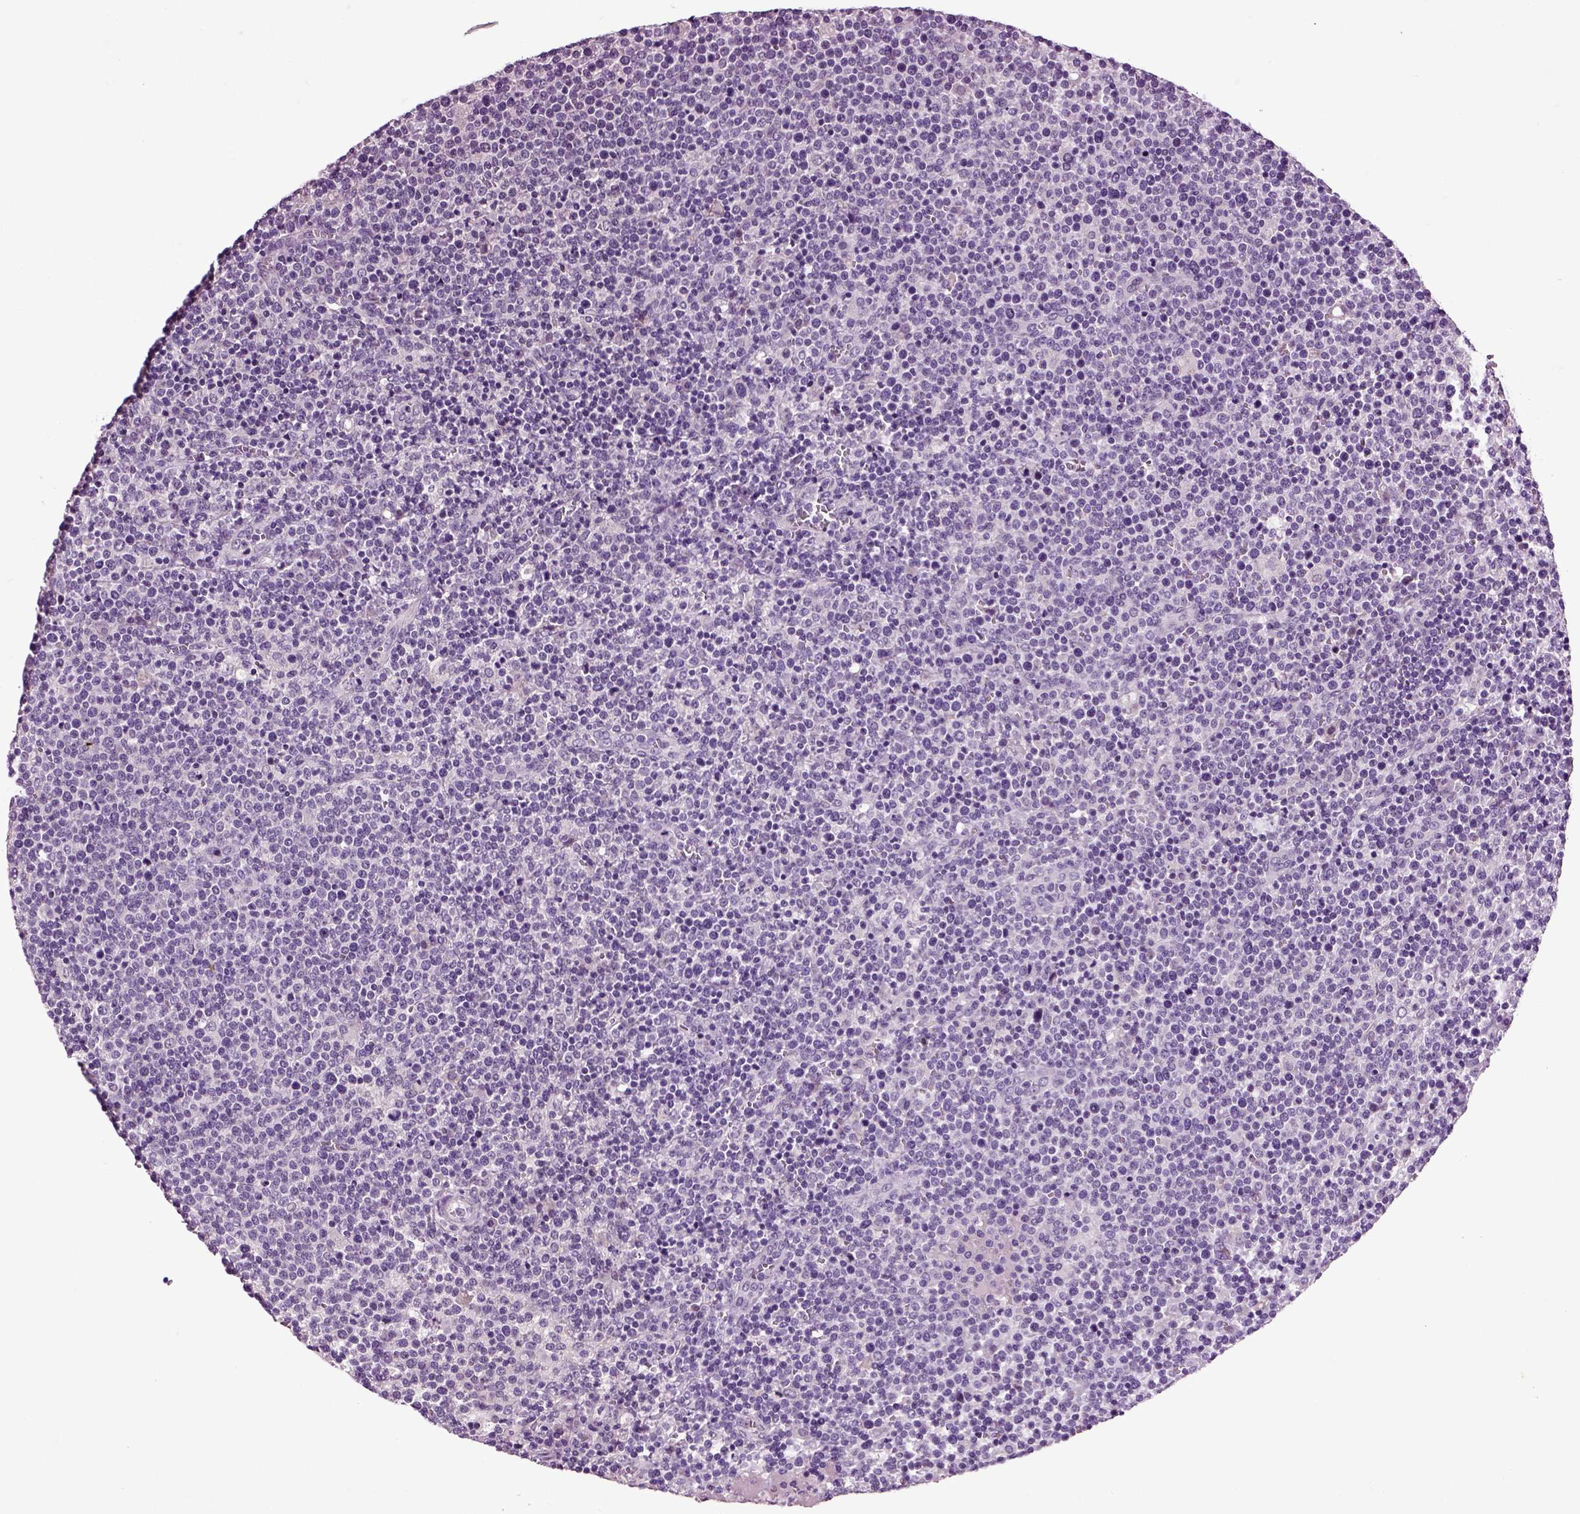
{"staining": {"intensity": "negative", "quantity": "none", "location": "none"}, "tissue": "lymphoma", "cell_type": "Tumor cells", "image_type": "cancer", "snomed": [{"axis": "morphology", "description": "Malignant lymphoma, non-Hodgkin's type, High grade"}, {"axis": "topography", "description": "Lymph node"}], "caption": "High-grade malignant lymphoma, non-Hodgkin's type was stained to show a protein in brown. There is no significant positivity in tumor cells.", "gene": "CRHR1", "patient": {"sex": "male", "age": 61}}